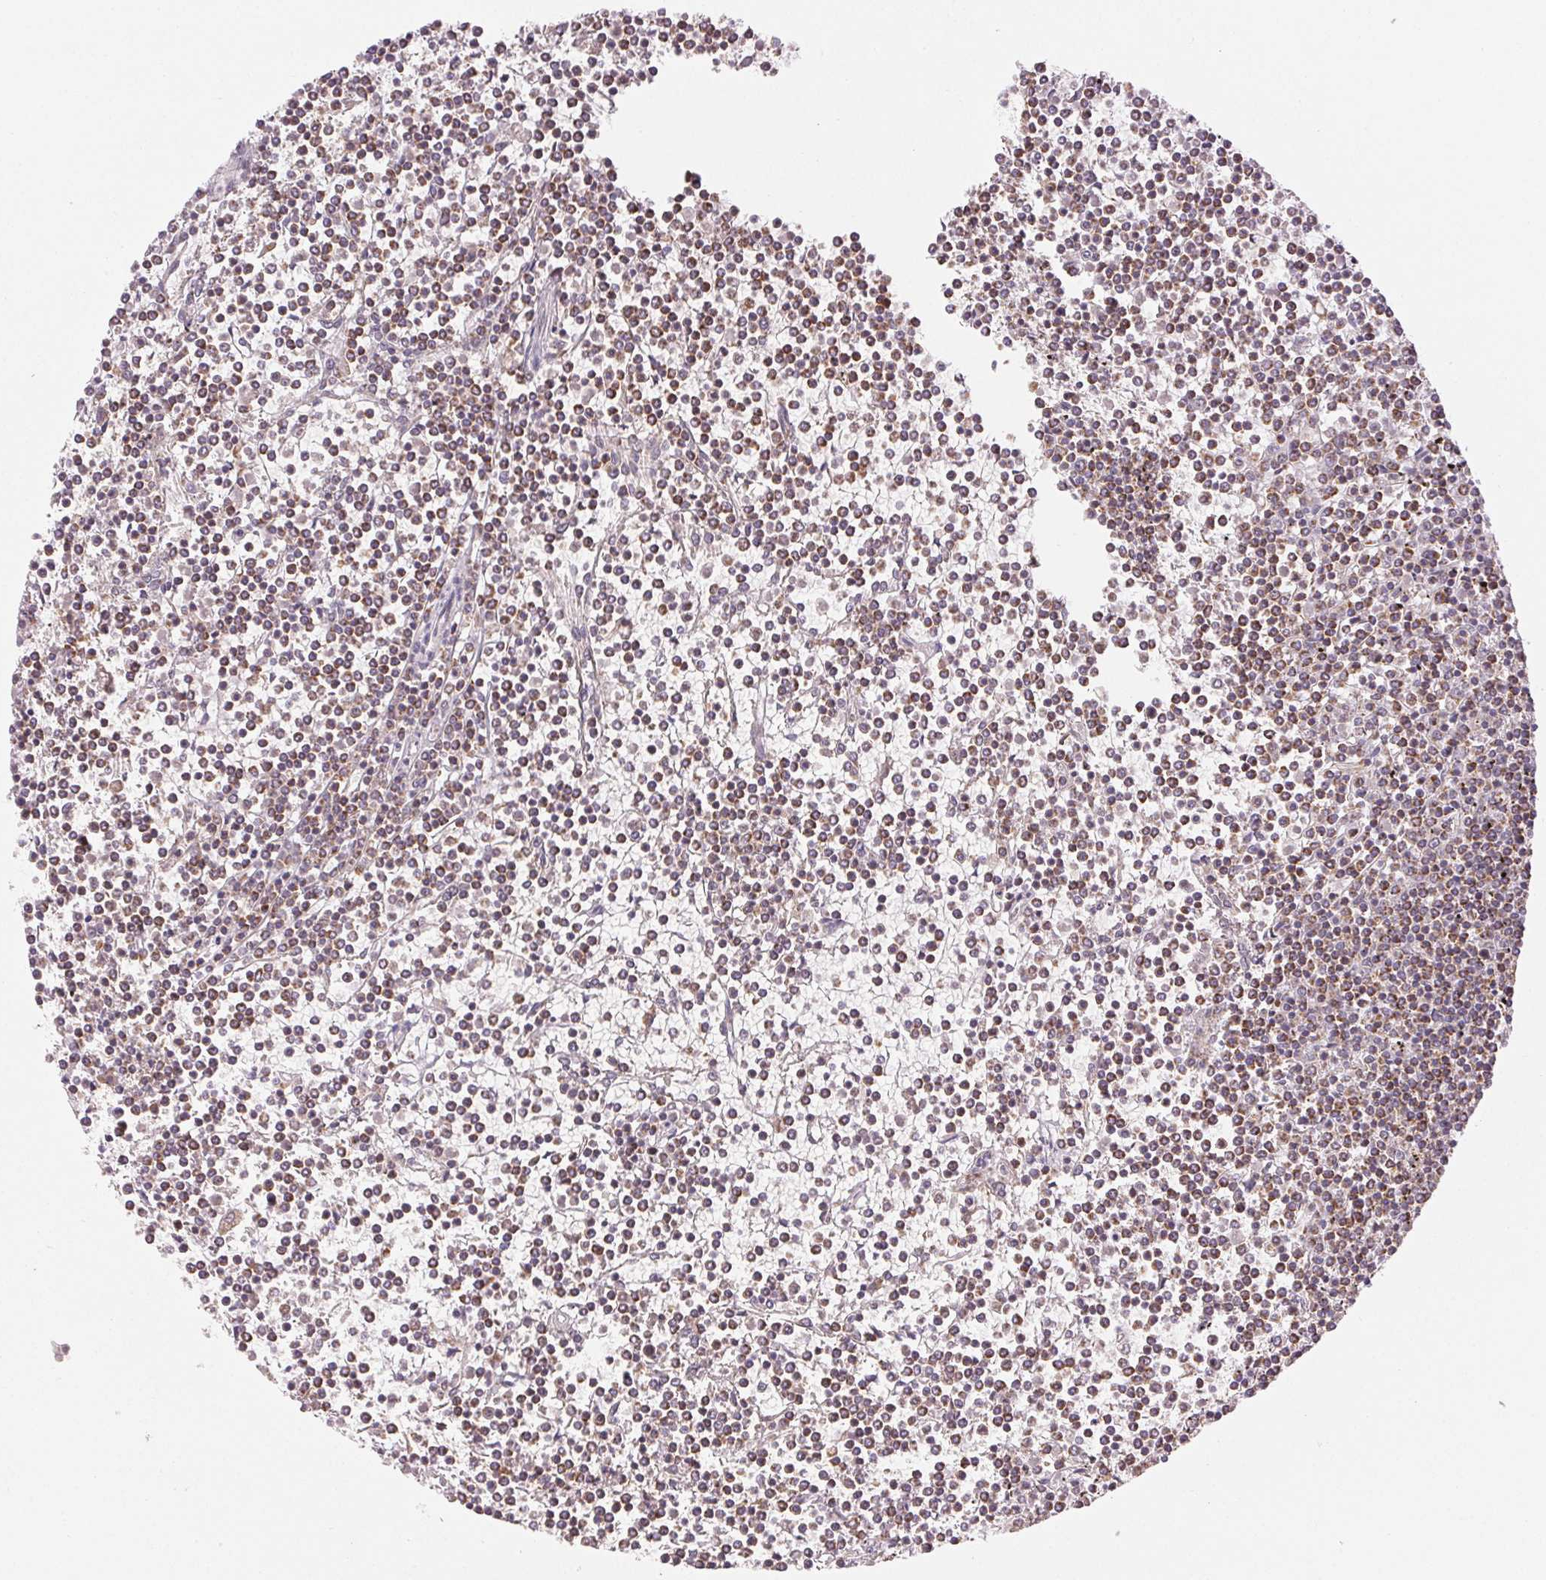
{"staining": {"intensity": "moderate", "quantity": ">75%", "location": "cytoplasmic/membranous"}, "tissue": "lymphoma", "cell_type": "Tumor cells", "image_type": "cancer", "snomed": [{"axis": "morphology", "description": "Malignant lymphoma, non-Hodgkin's type, Low grade"}, {"axis": "topography", "description": "Spleen"}], "caption": "DAB immunohistochemical staining of human lymphoma demonstrates moderate cytoplasmic/membranous protein staining in approximately >75% of tumor cells.", "gene": "CLASP1", "patient": {"sex": "female", "age": 19}}